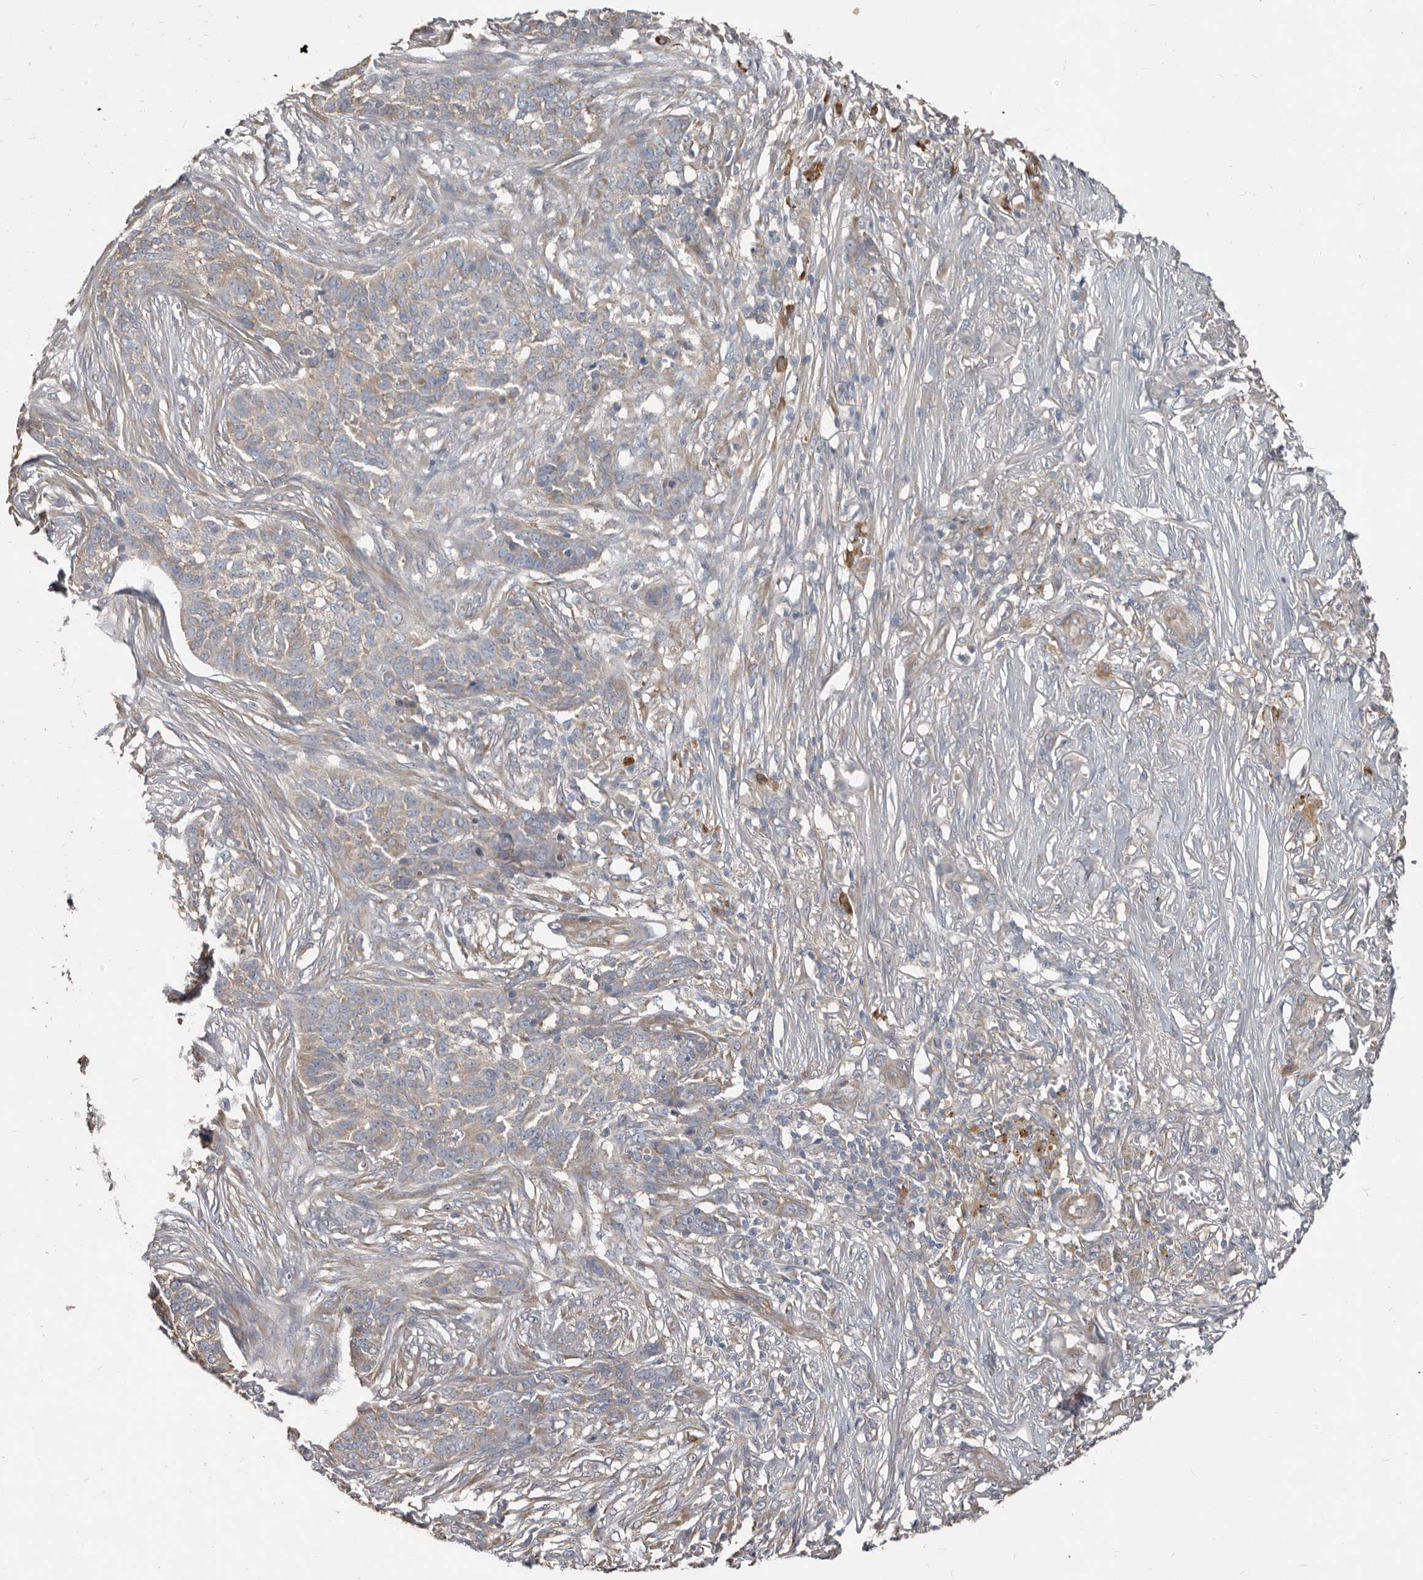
{"staining": {"intensity": "weak", "quantity": "25%-75%", "location": "cytoplasmic/membranous"}, "tissue": "skin cancer", "cell_type": "Tumor cells", "image_type": "cancer", "snomed": [{"axis": "morphology", "description": "Basal cell carcinoma"}, {"axis": "topography", "description": "Skin"}], "caption": "High-magnification brightfield microscopy of skin basal cell carcinoma stained with DAB (3,3'-diaminobenzidine) (brown) and counterstained with hematoxylin (blue). tumor cells exhibit weak cytoplasmic/membranous expression is present in approximately25%-75% of cells.", "gene": "AKNAD1", "patient": {"sex": "male", "age": 85}}